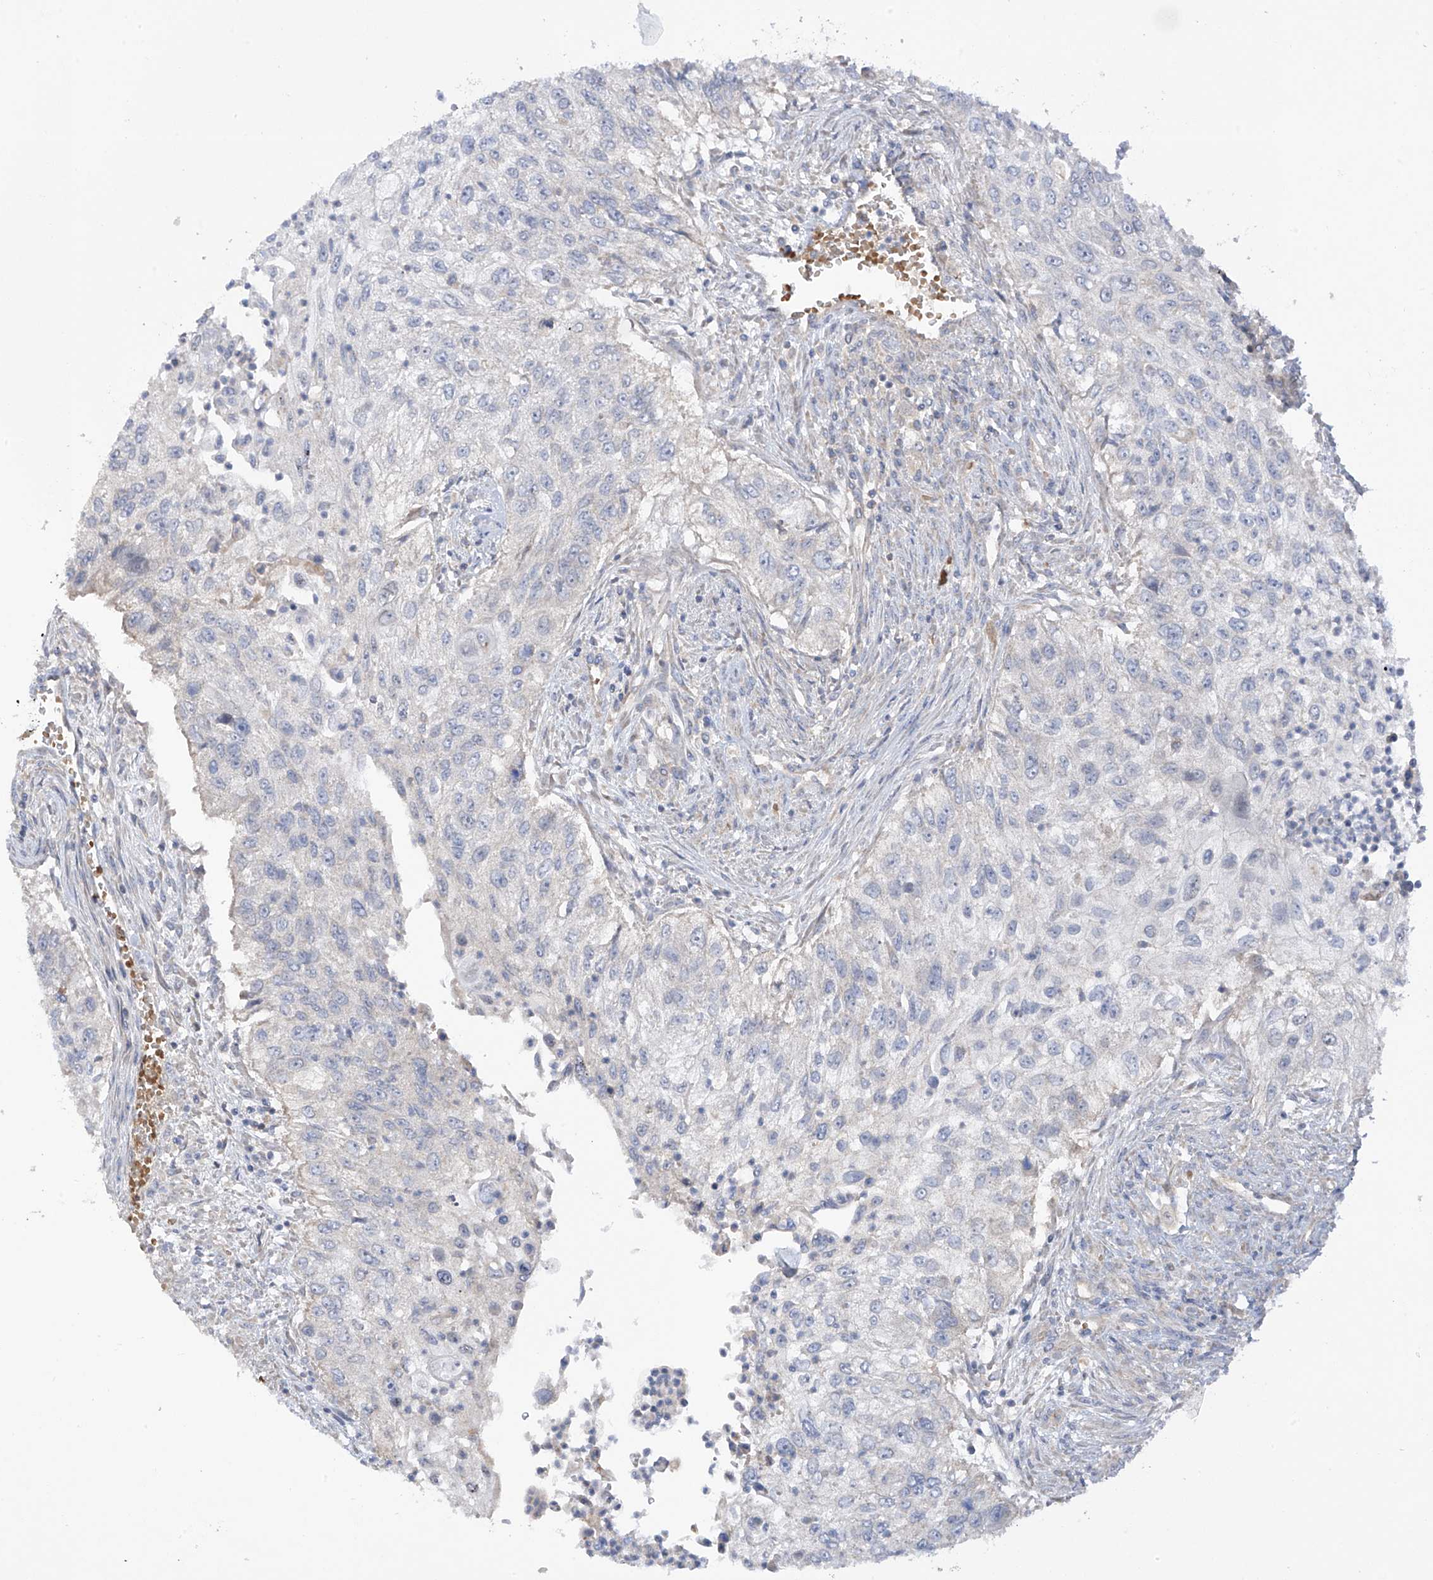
{"staining": {"intensity": "negative", "quantity": "none", "location": "none"}, "tissue": "urothelial cancer", "cell_type": "Tumor cells", "image_type": "cancer", "snomed": [{"axis": "morphology", "description": "Urothelial carcinoma, High grade"}, {"axis": "topography", "description": "Urinary bladder"}], "caption": "Immunohistochemistry image of urothelial carcinoma (high-grade) stained for a protein (brown), which demonstrates no staining in tumor cells. (DAB IHC visualized using brightfield microscopy, high magnification).", "gene": "METTL18", "patient": {"sex": "female", "age": 60}}